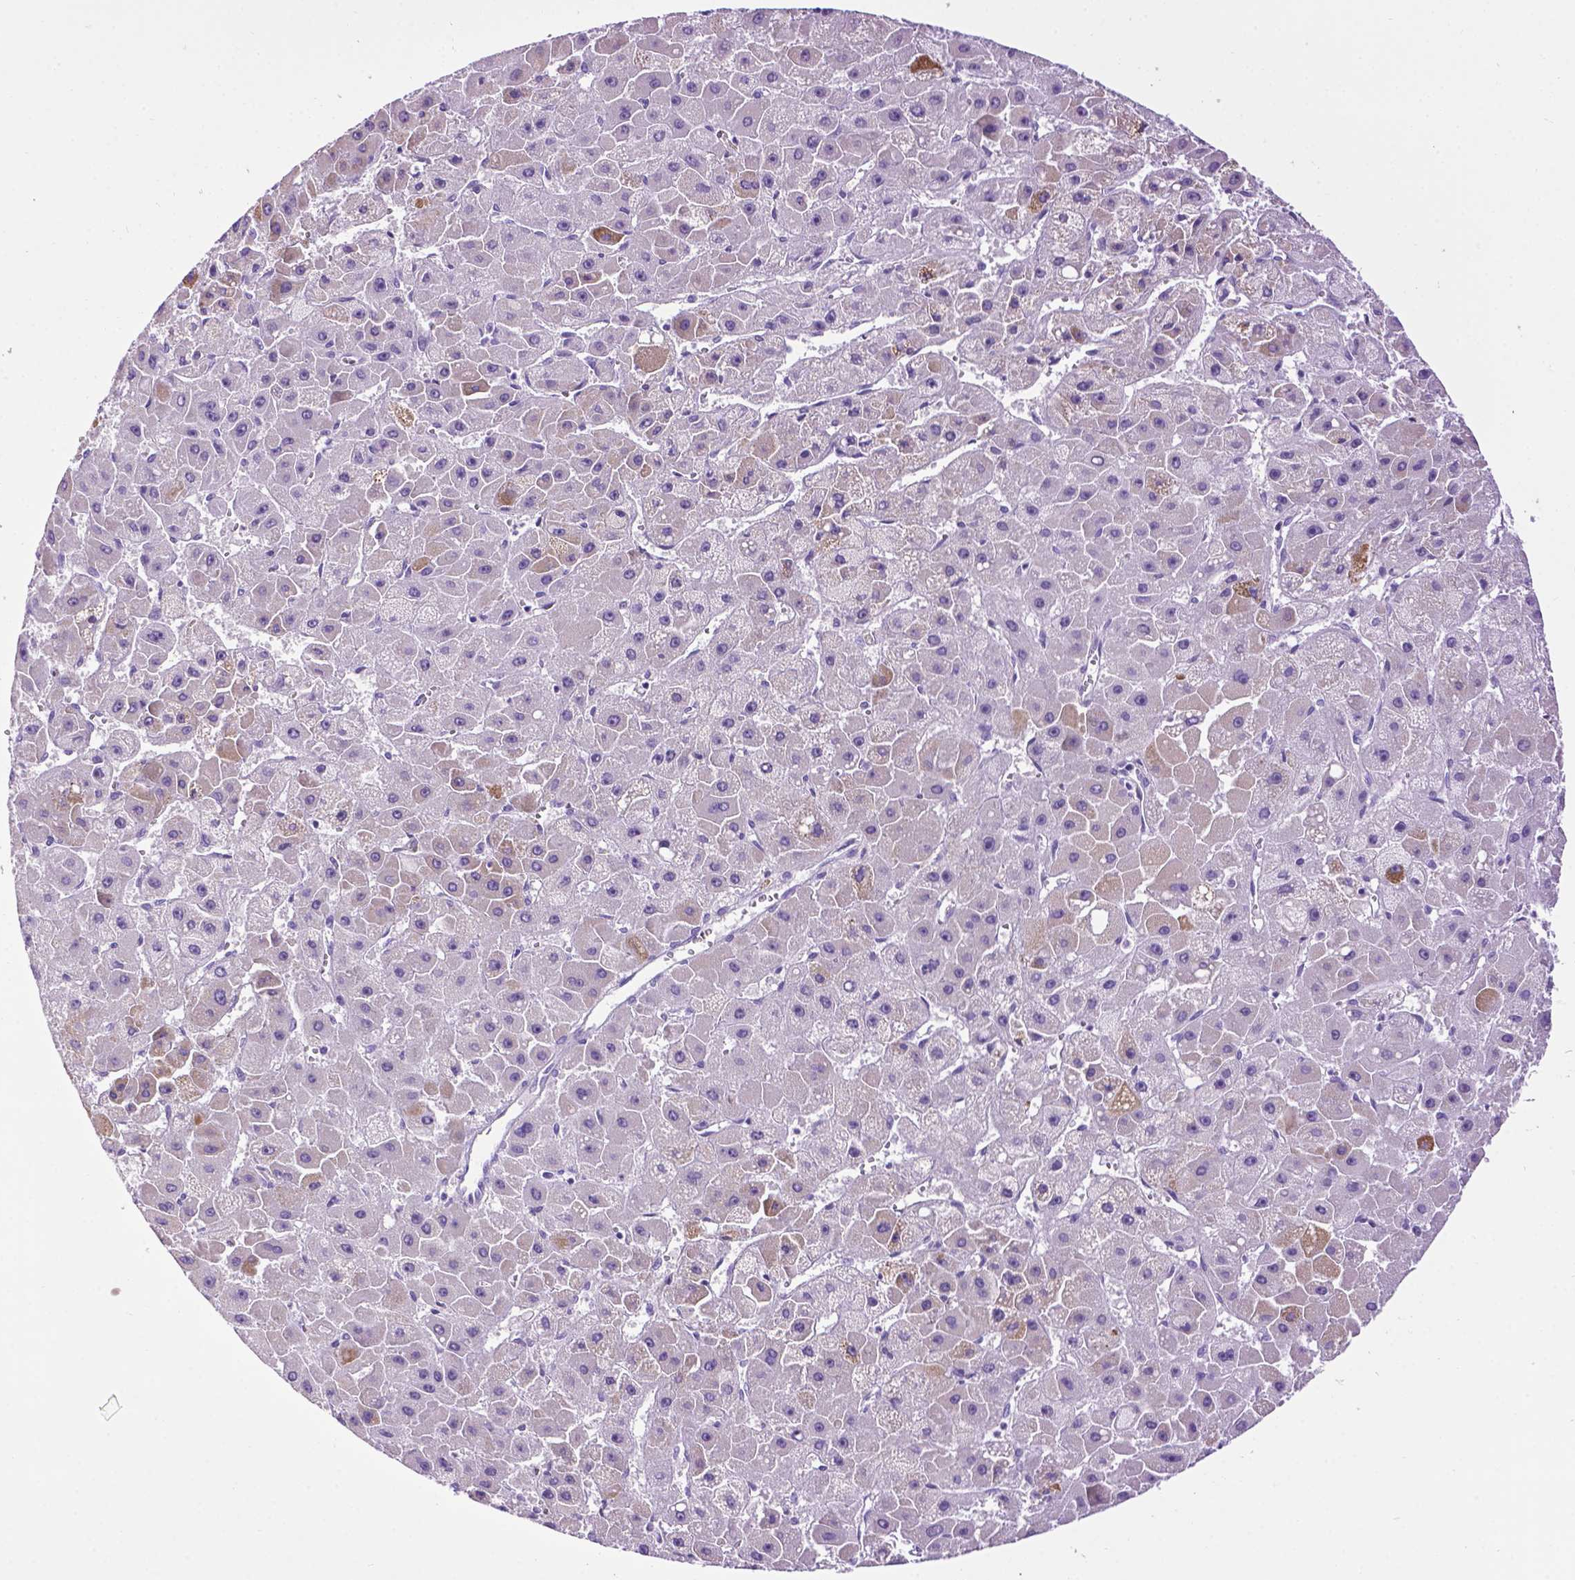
{"staining": {"intensity": "negative", "quantity": "none", "location": "none"}, "tissue": "liver cancer", "cell_type": "Tumor cells", "image_type": "cancer", "snomed": [{"axis": "morphology", "description": "Carcinoma, Hepatocellular, NOS"}, {"axis": "topography", "description": "Liver"}], "caption": "Immunohistochemistry (IHC) of liver cancer (hepatocellular carcinoma) displays no positivity in tumor cells.", "gene": "TMEM132E", "patient": {"sex": "female", "age": 25}}